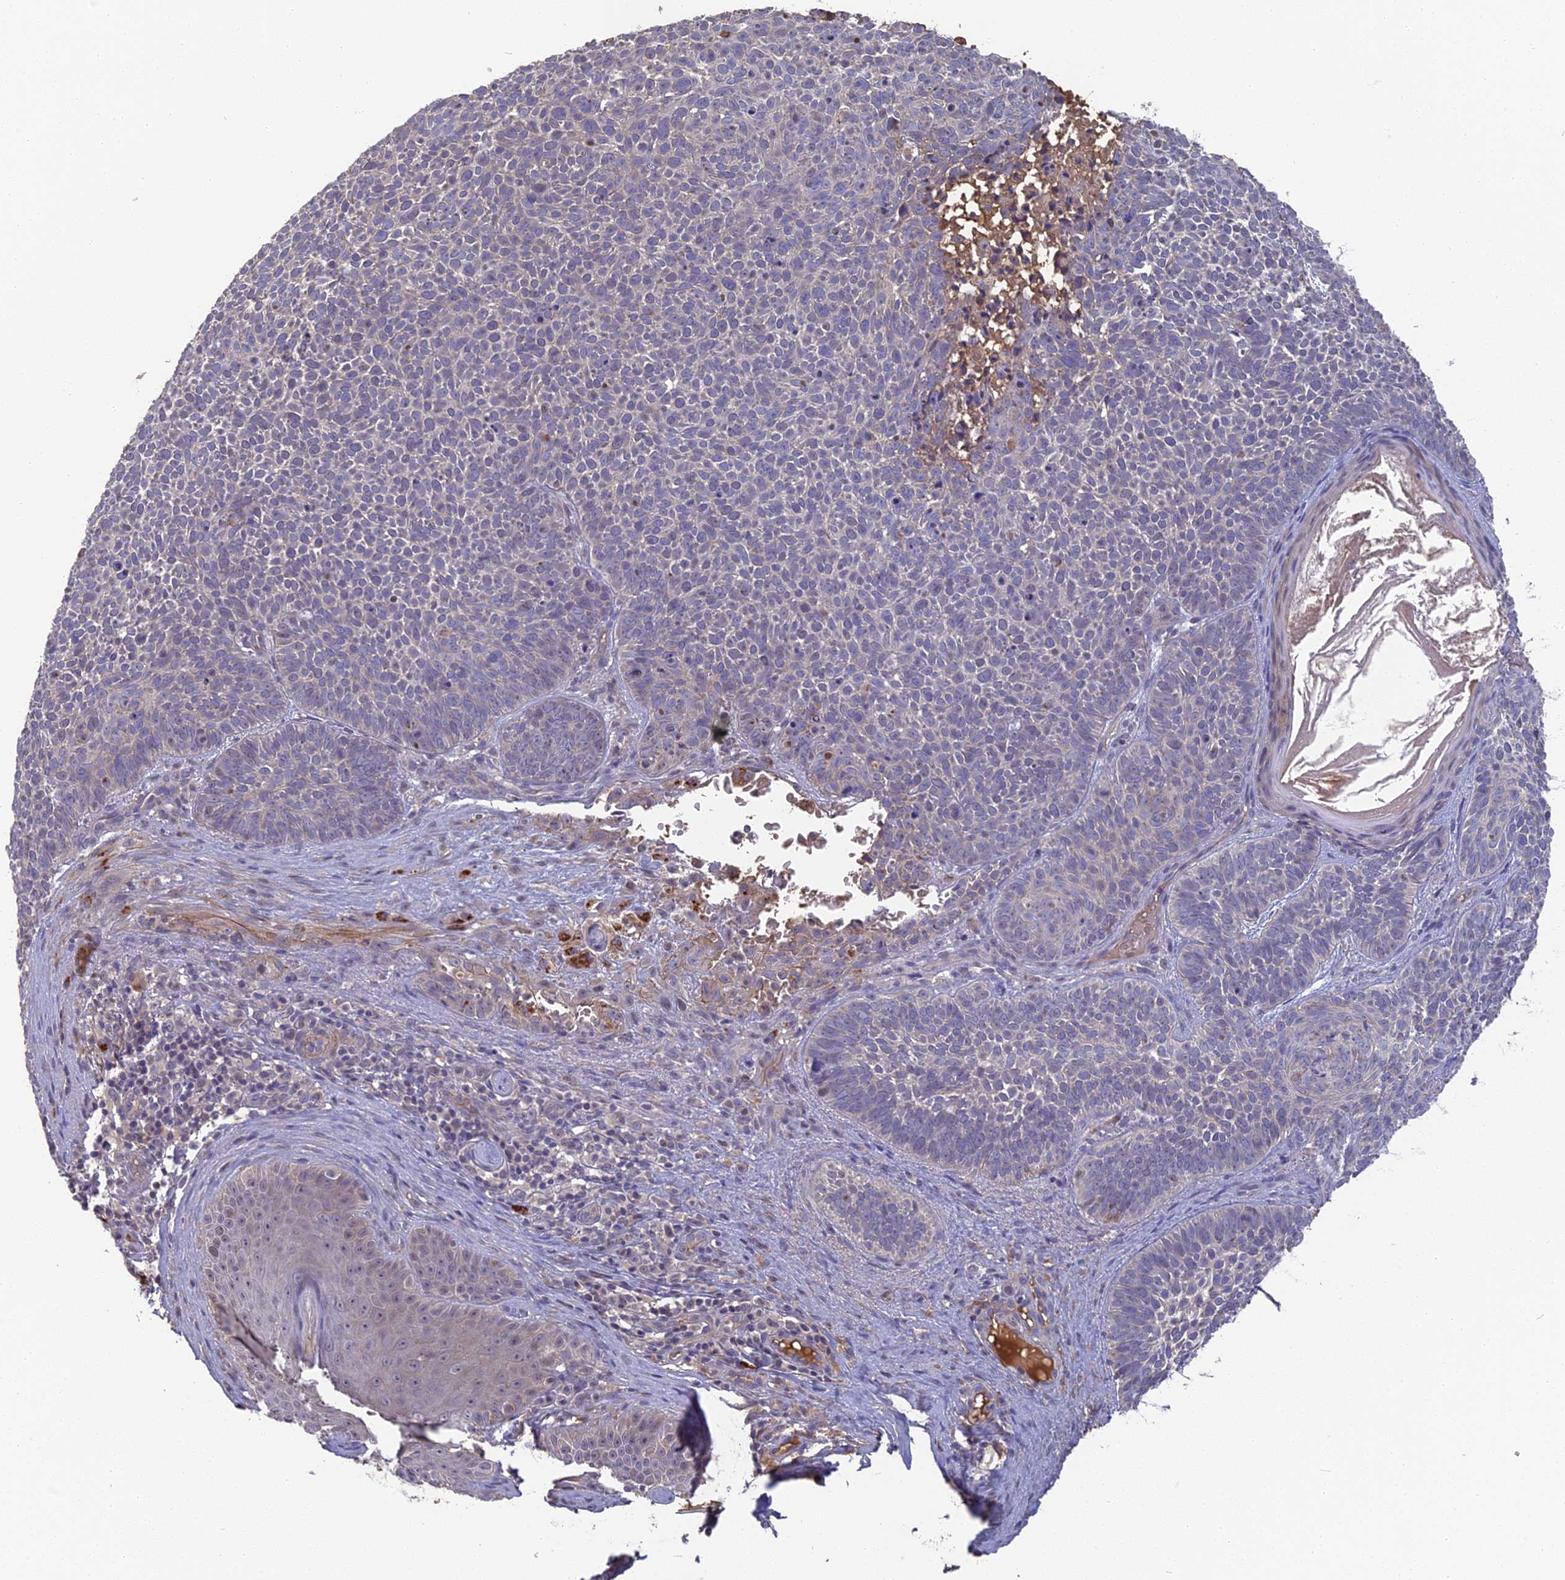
{"staining": {"intensity": "negative", "quantity": "none", "location": "none"}, "tissue": "skin cancer", "cell_type": "Tumor cells", "image_type": "cancer", "snomed": [{"axis": "morphology", "description": "Basal cell carcinoma"}, {"axis": "topography", "description": "Skin"}], "caption": "Tumor cells show no significant protein positivity in skin cancer (basal cell carcinoma).", "gene": "ERMAP", "patient": {"sex": "male", "age": 85}}